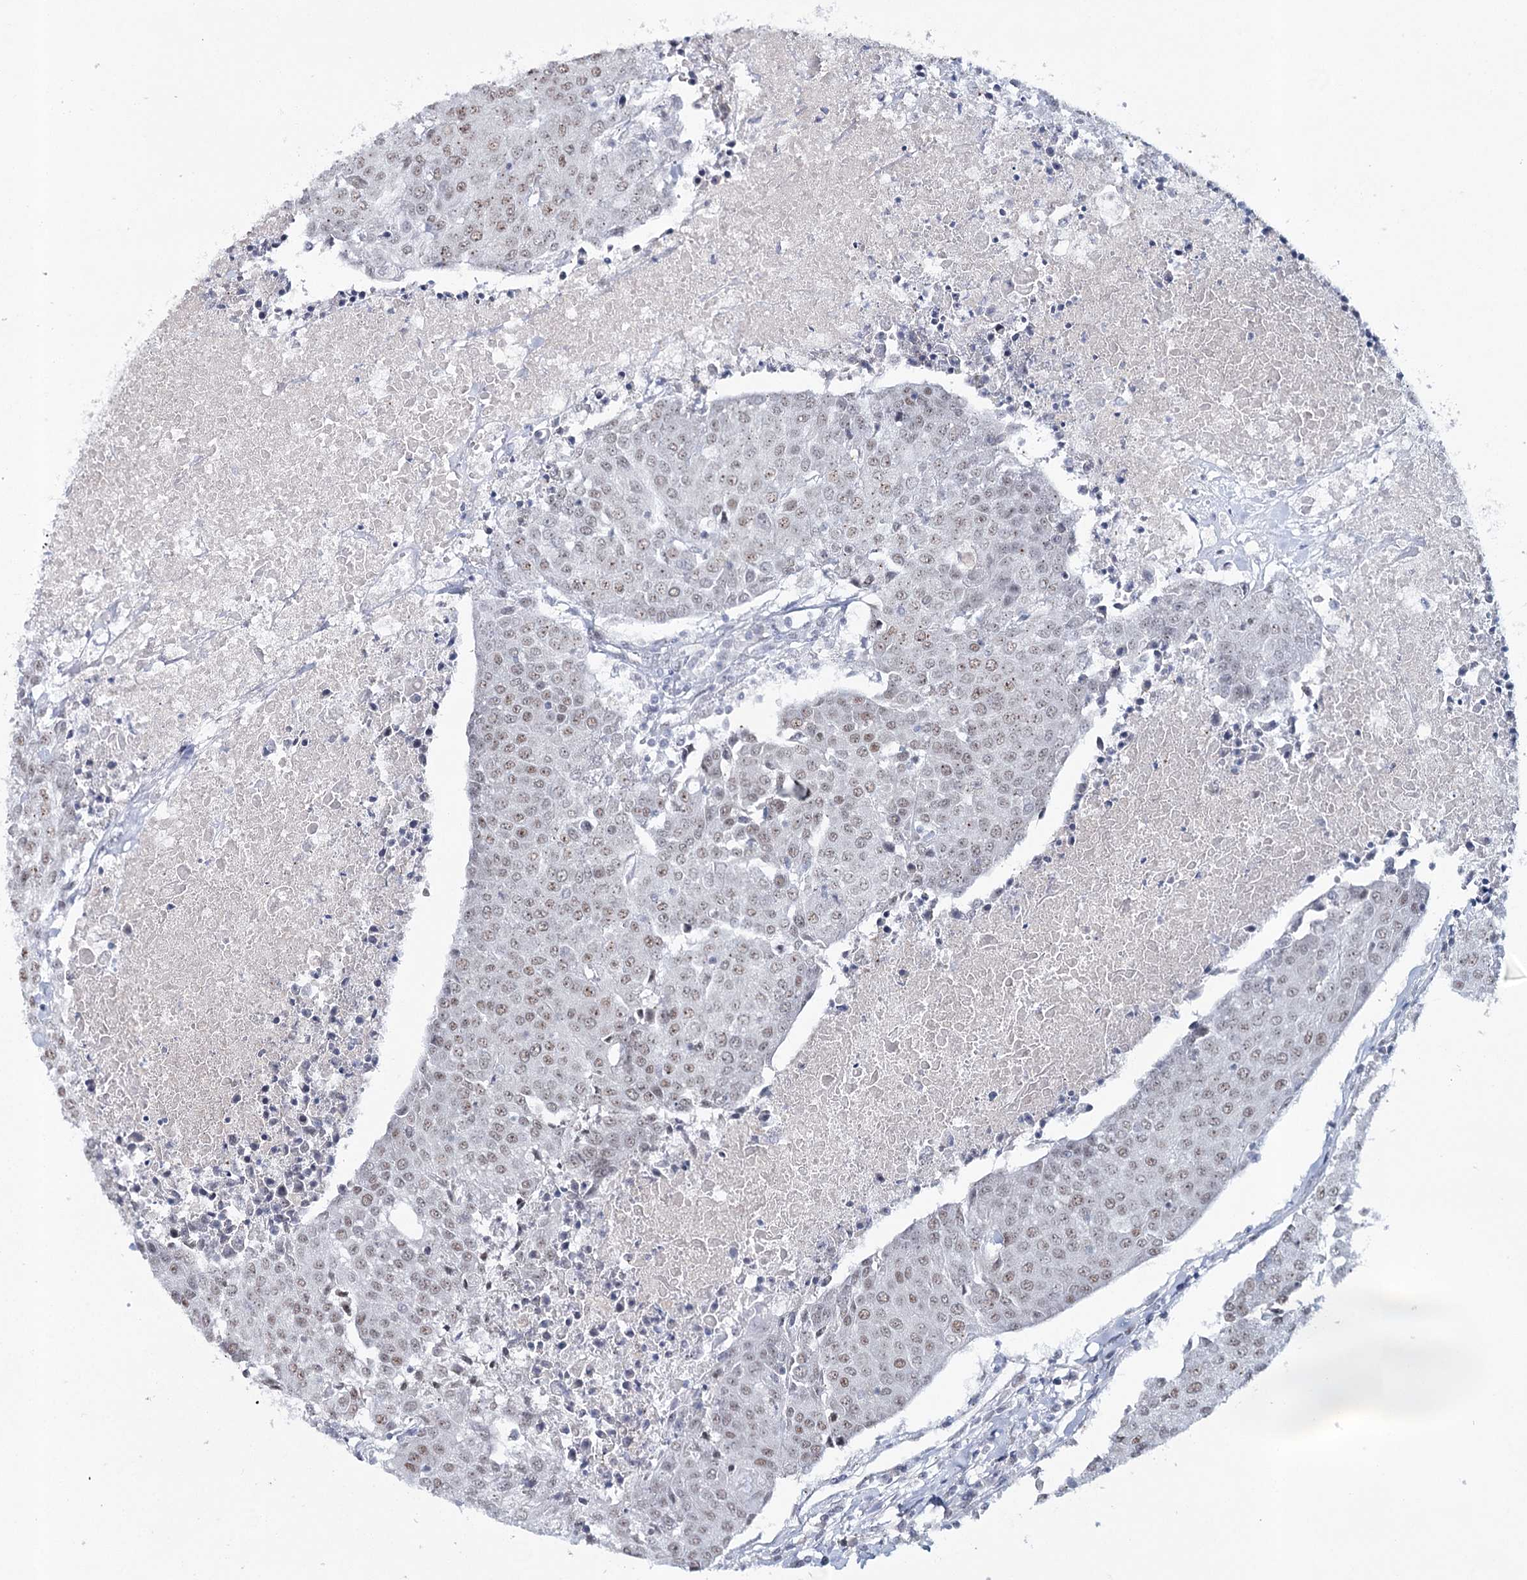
{"staining": {"intensity": "weak", "quantity": ">75%", "location": "nuclear"}, "tissue": "urothelial cancer", "cell_type": "Tumor cells", "image_type": "cancer", "snomed": [{"axis": "morphology", "description": "Urothelial carcinoma, High grade"}, {"axis": "topography", "description": "Urinary bladder"}], "caption": "Urothelial cancer stained with immunohistochemistry (IHC) displays weak nuclear staining in about >75% of tumor cells.", "gene": "ZC3H8", "patient": {"sex": "female", "age": 85}}